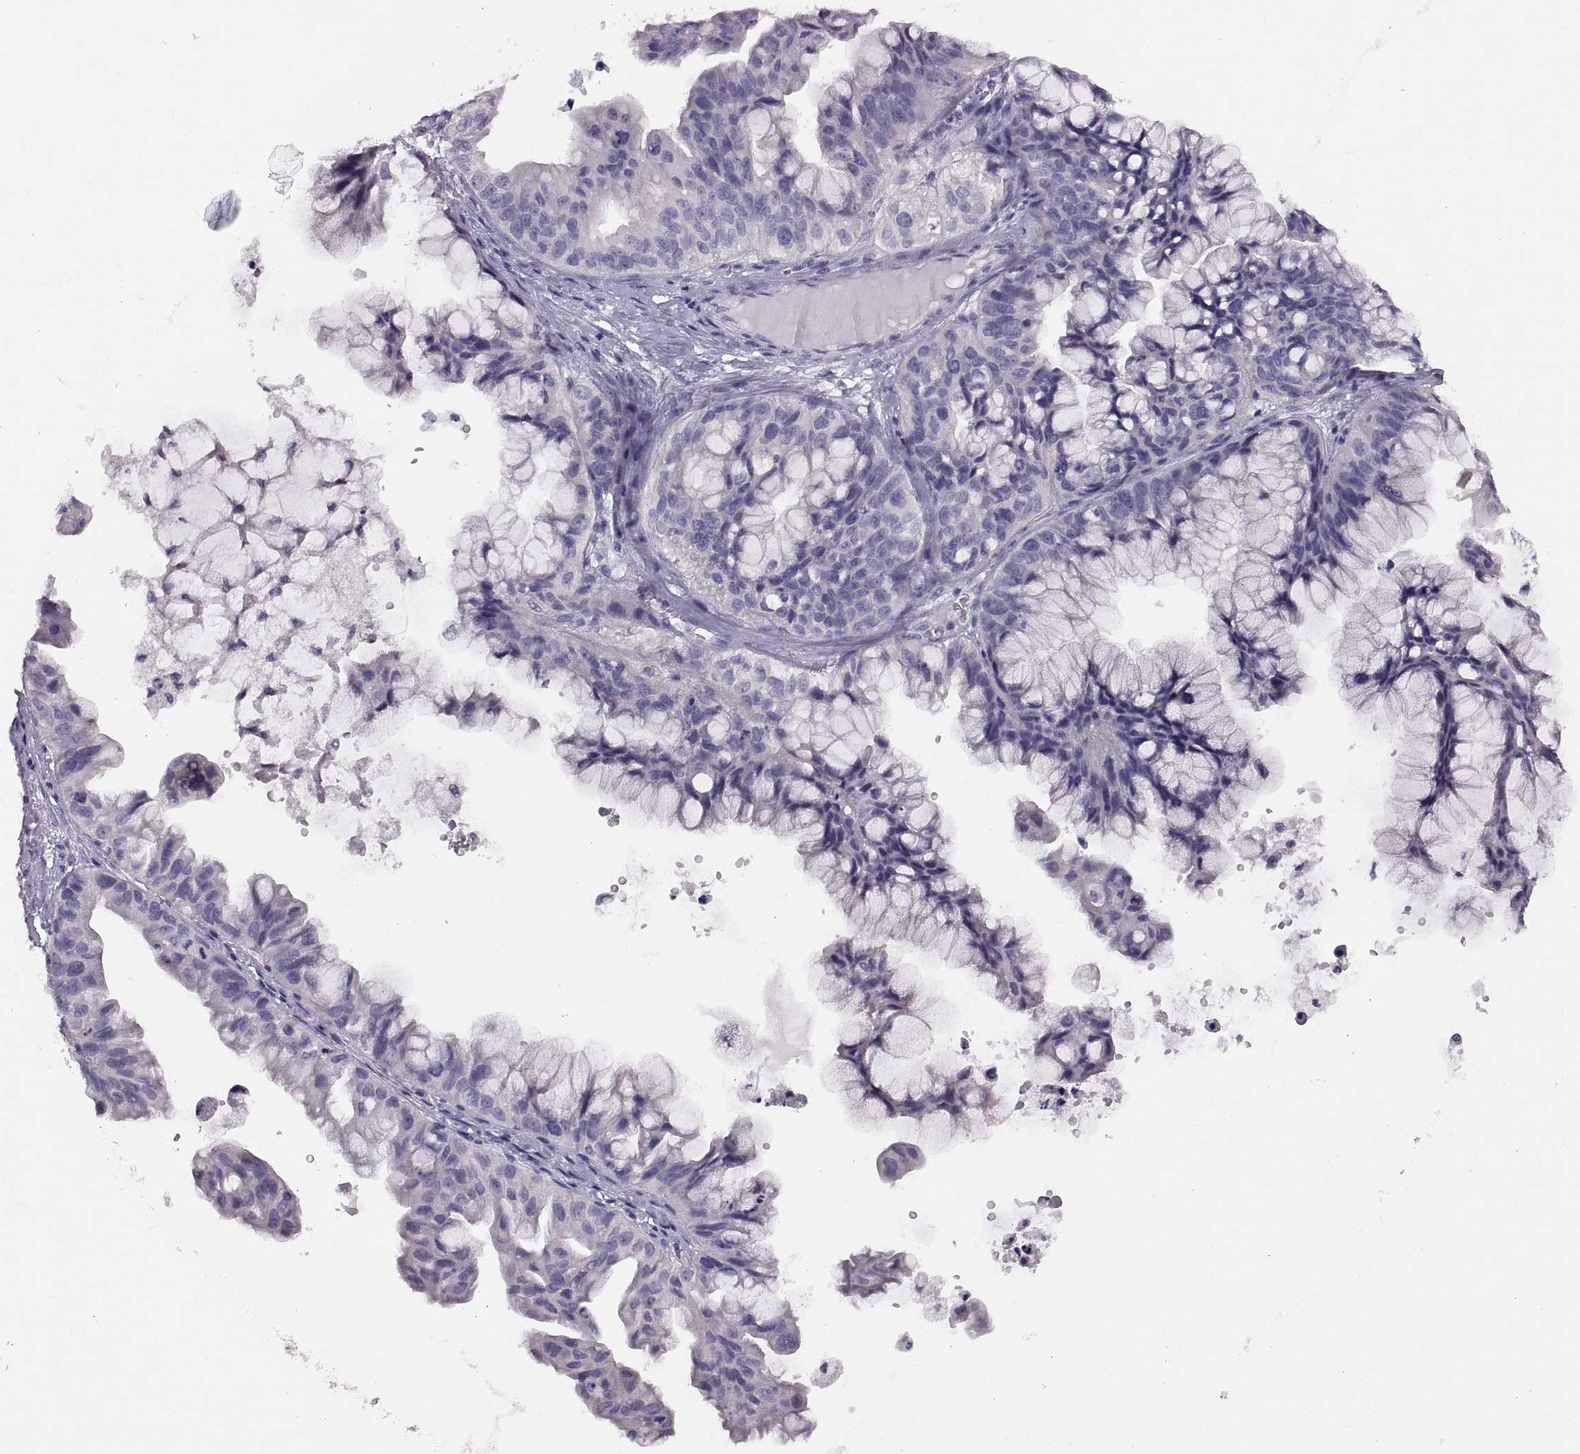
{"staining": {"intensity": "negative", "quantity": "none", "location": "none"}, "tissue": "ovarian cancer", "cell_type": "Tumor cells", "image_type": "cancer", "snomed": [{"axis": "morphology", "description": "Cystadenocarcinoma, mucinous, NOS"}, {"axis": "topography", "description": "Ovary"}], "caption": "Human ovarian cancer (mucinous cystadenocarcinoma) stained for a protein using immunohistochemistry shows no positivity in tumor cells.", "gene": "WBP2NL", "patient": {"sex": "female", "age": 76}}